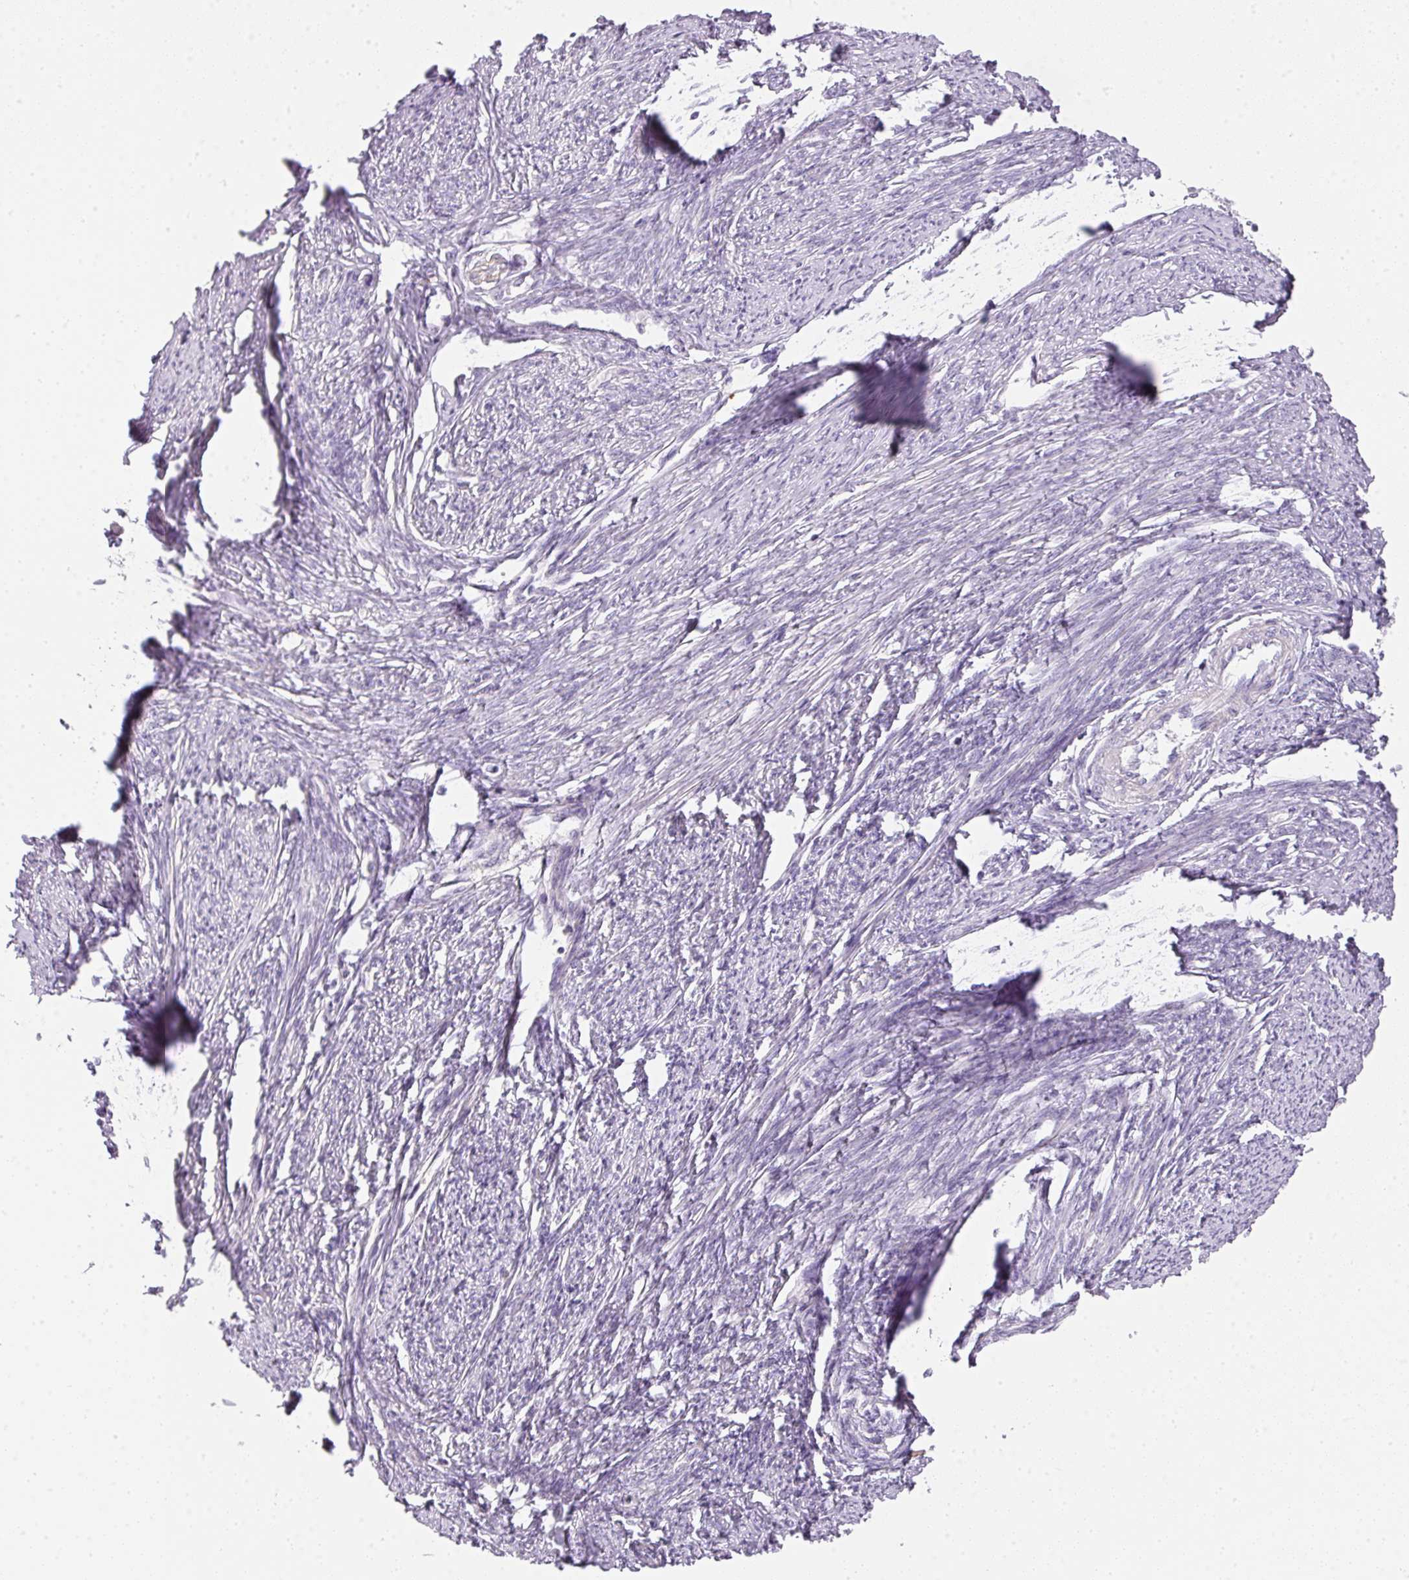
{"staining": {"intensity": "moderate", "quantity": "25%-75%", "location": "cytoplasmic/membranous"}, "tissue": "smooth muscle", "cell_type": "Smooth muscle cells", "image_type": "normal", "snomed": [{"axis": "morphology", "description": "Normal tissue, NOS"}, {"axis": "topography", "description": "Smooth muscle"}, {"axis": "topography", "description": "Uterus"}], "caption": "Immunohistochemical staining of unremarkable human smooth muscle shows medium levels of moderate cytoplasmic/membranous expression in about 25%-75% of smooth muscle cells. Immunohistochemistry stains the protein of interest in brown and the nuclei are stained blue.", "gene": "RAX2", "patient": {"sex": "female", "age": 59}}